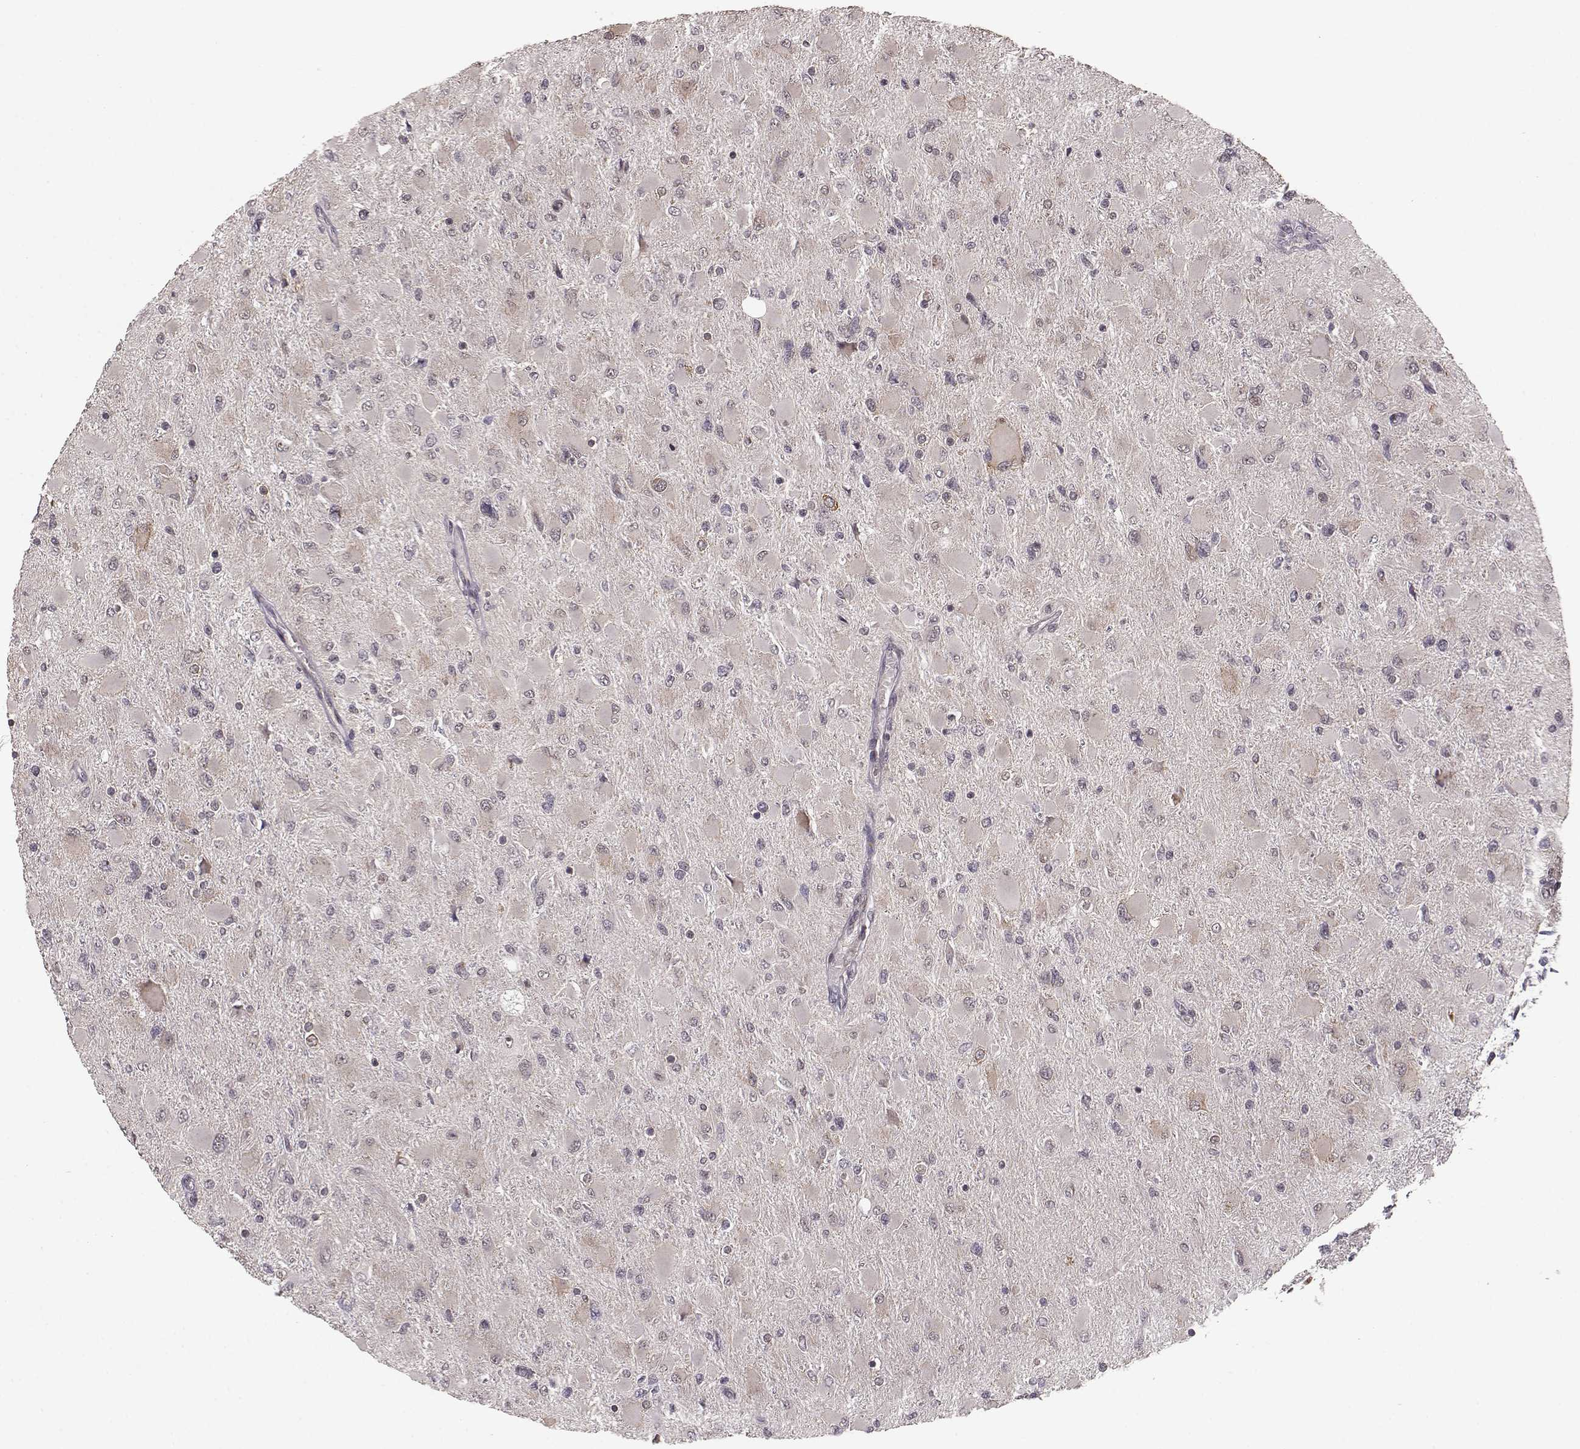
{"staining": {"intensity": "negative", "quantity": "none", "location": "none"}, "tissue": "glioma", "cell_type": "Tumor cells", "image_type": "cancer", "snomed": [{"axis": "morphology", "description": "Glioma, malignant, High grade"}, {"axis": "topography", "description": "Cerebral cortex"}], "caption": "Glioma was stained to show a protein in brown. There is no significant expression in tumor cells. (DAB (3,3'-diaminobenzidine) immunohistochemistry (IHC) with hematoxylin counter stain).", "gene": "ELOVL5", "patient": {"sex": "female", "age": 36}}